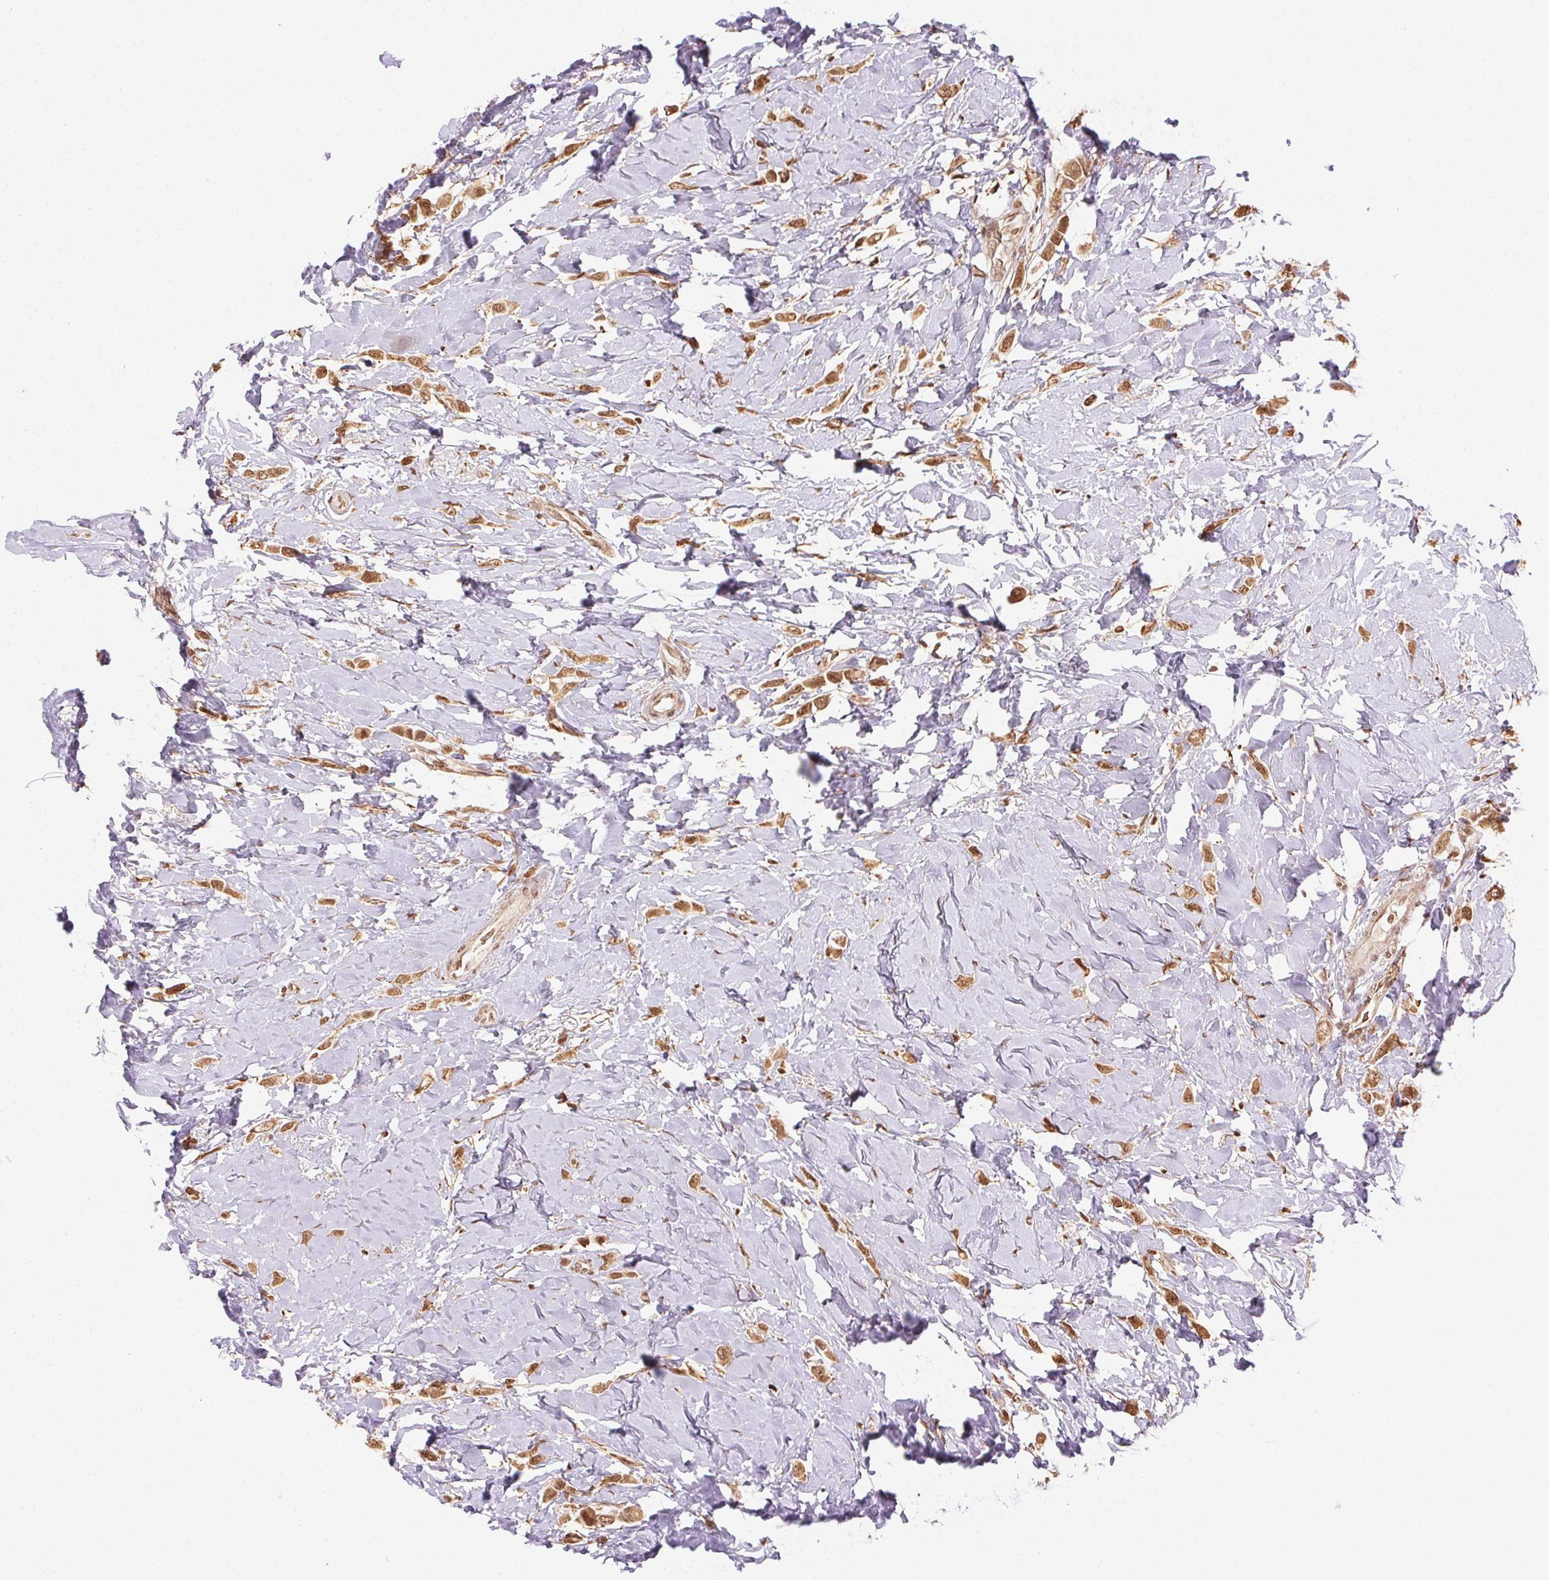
{"staining": {"intensity": "moderate", "quantity": ">75%", "location": "cytoplasmic/membranous,nuclear"}, "tissue": "breast cancer", "cell_type": "Tumor cells", "image_type": "cancer", "snomed": [{"axis": "morphology", "description": "Lobular carcinoma"}, {"axis": "topography", "description": "Breast"}], "caption": "This is a photomicrograph of IHC staining of lobular carcinoma (breast), which shows moderate positivity in the cytoplasmic/membranous and nuclear of tumor cells.", "gene": "TREML4", "patient": {"sex": "female", "age": 66}}